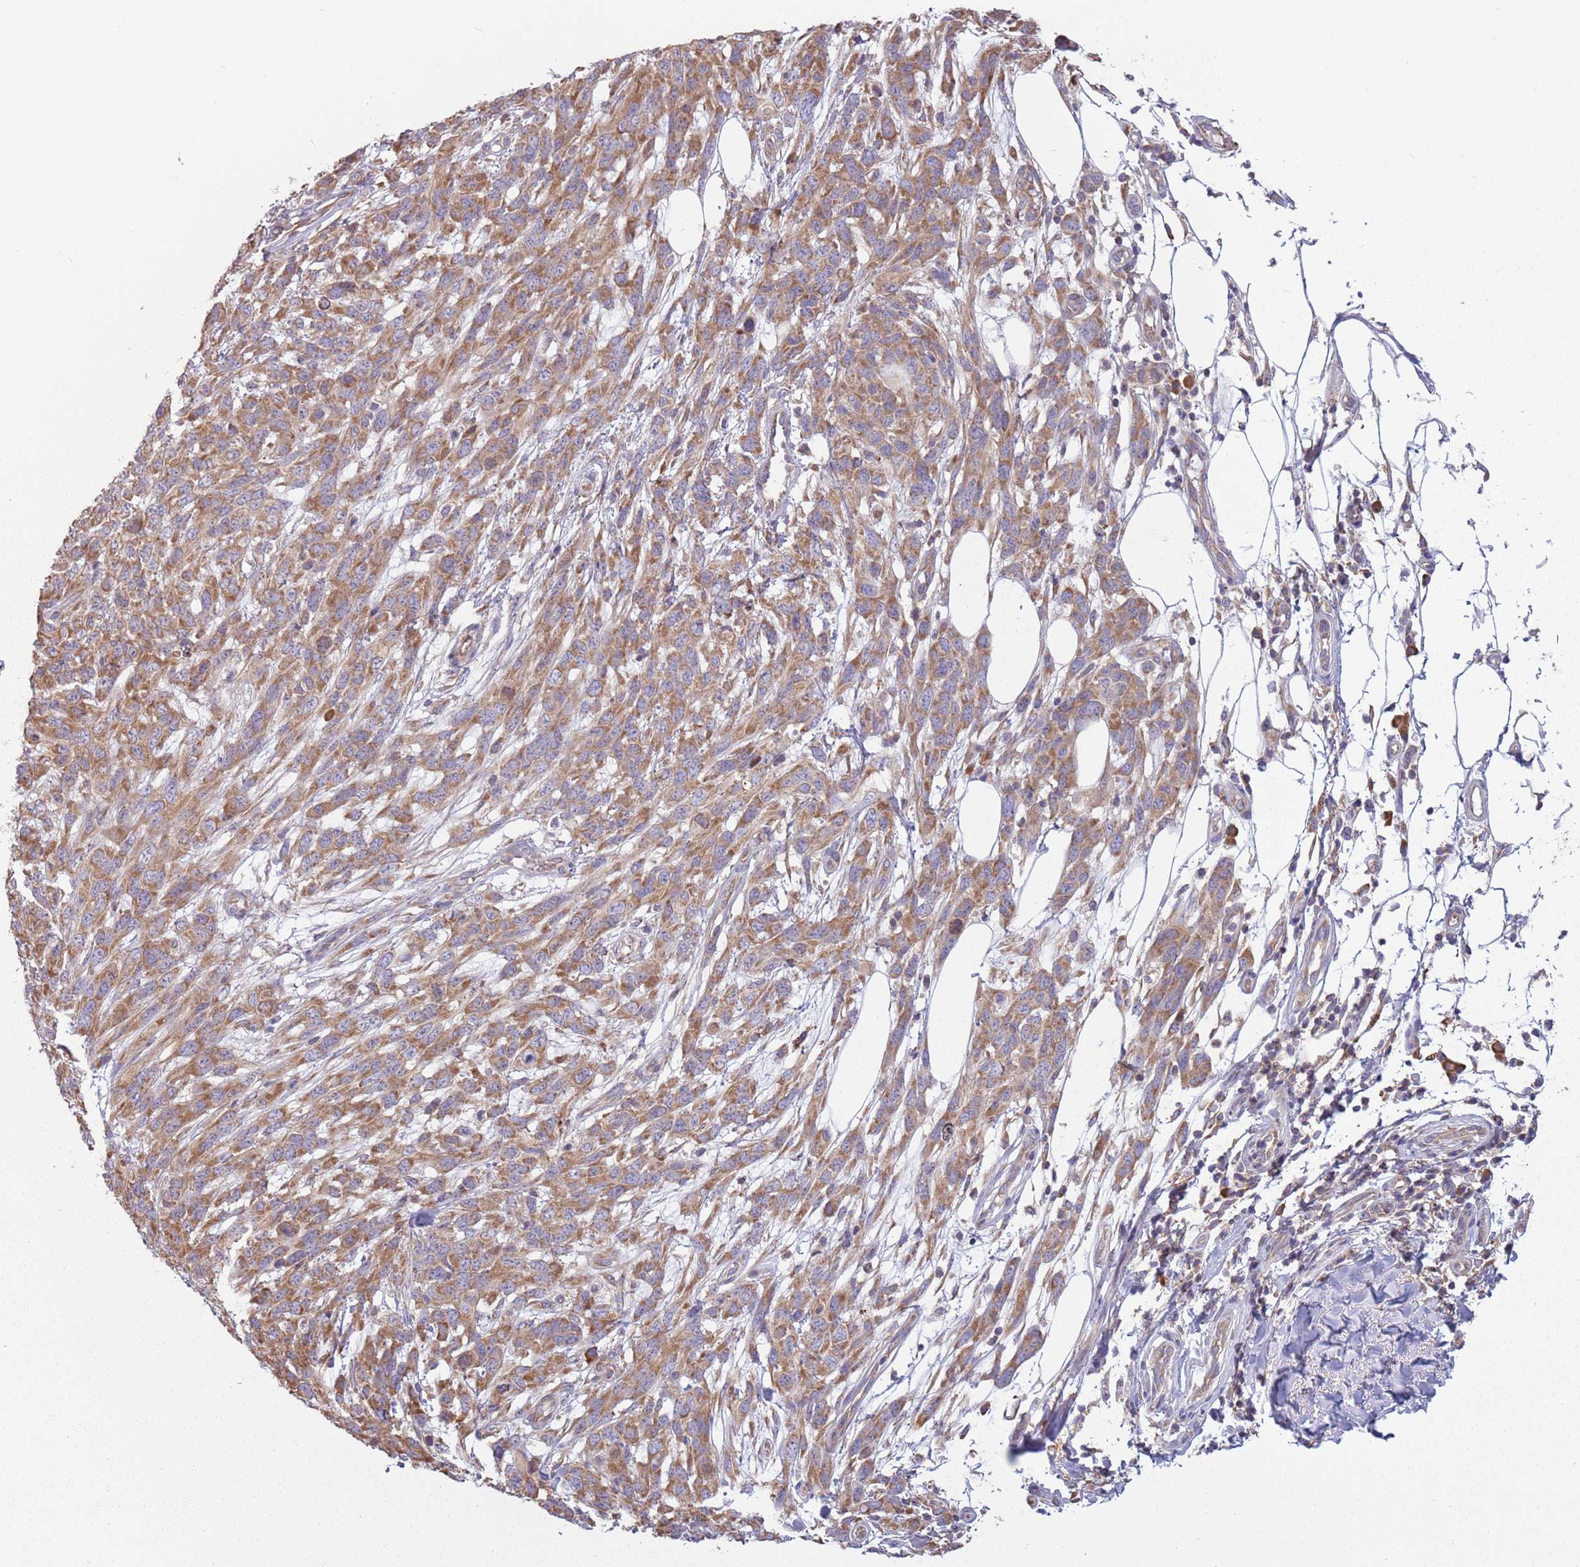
{"staining": {"intensity": "moderate", "quantity": ">75%", "location": "cytoplasmic/membranous"}, "tissue": "melanoma", "cell_type": "Tumor cells", "image_type": "cancer", "snomed": [{"axis": "morphology", "description": "Normal morphology"}, {"axis": "morphology", "description": "Malignant melanoma, NOS"}, {"axis": "topography", "description": "Skin"}], "caption": "An IHC histopathology image of neoplastic tissue is shown. Protein staining in brown highlights moderate cytoplasmic/membranous positivity in malignant melanoma within tumor cells.", "gene": "RPL17-C18orf32", "patient": {"sex": "female", "age": 72}}